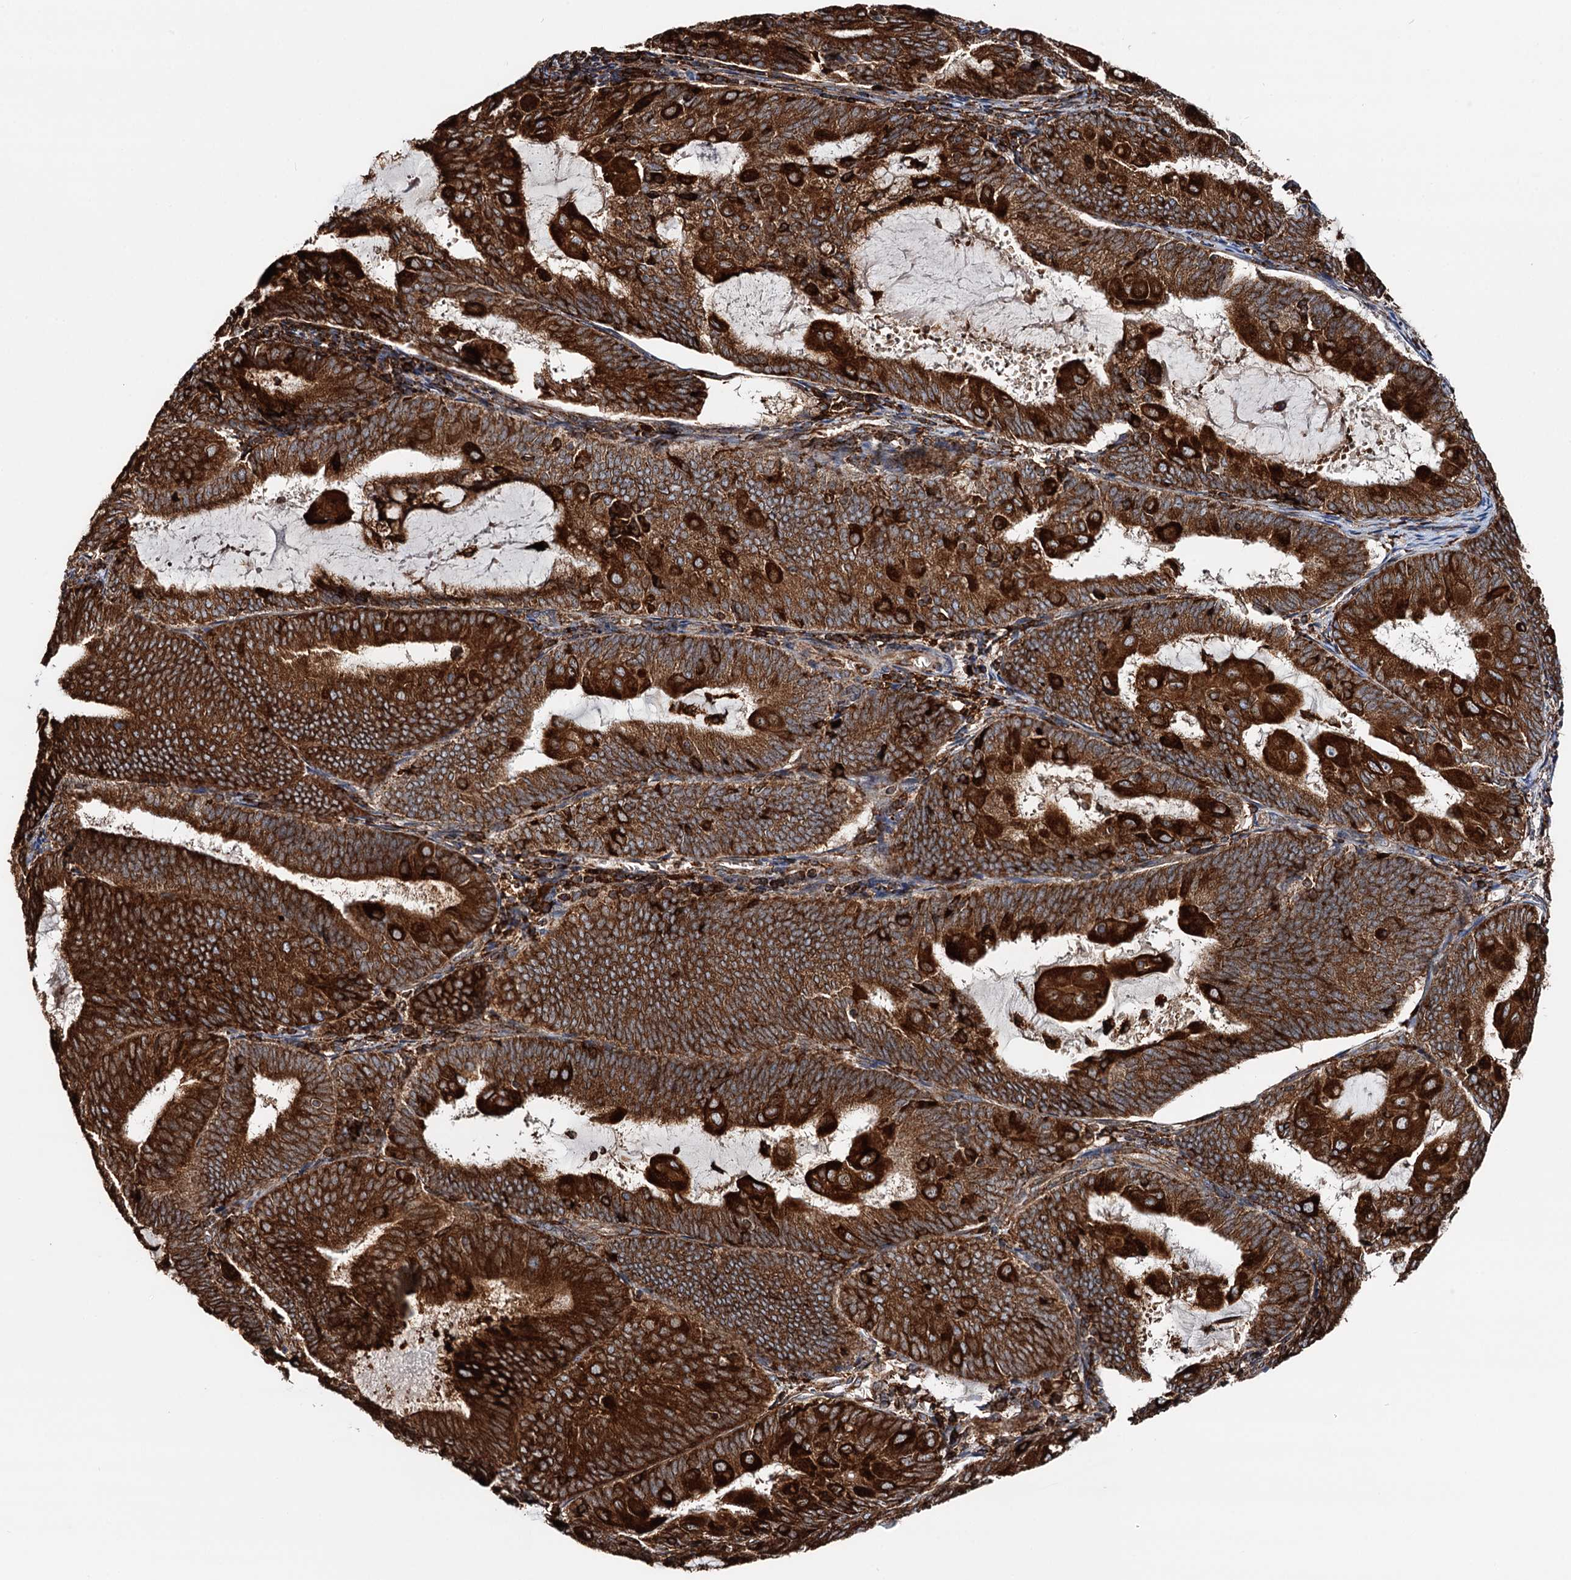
{"staining": {"intensity": "strong", "quantity": ">75%", "location": "cytoplasmic/membranous"}, "tissue": "endometrial cancer", "cell_type": "Tumor cells", "image_type": "cancer", "snomed": [{"axis": "morphology", "description": "Adenocarcinoma, NOS"}, {"axis": "topography", "description": "Endometrium"}], "caption": "Protein expression analysis of endometrial cancer (adenocarcinoma) shows strong cytoplasmic/membranous staining in about >75% of tumor cells.", "gene": "ERP29", "patient": {"sex": "female", "age": 81}}